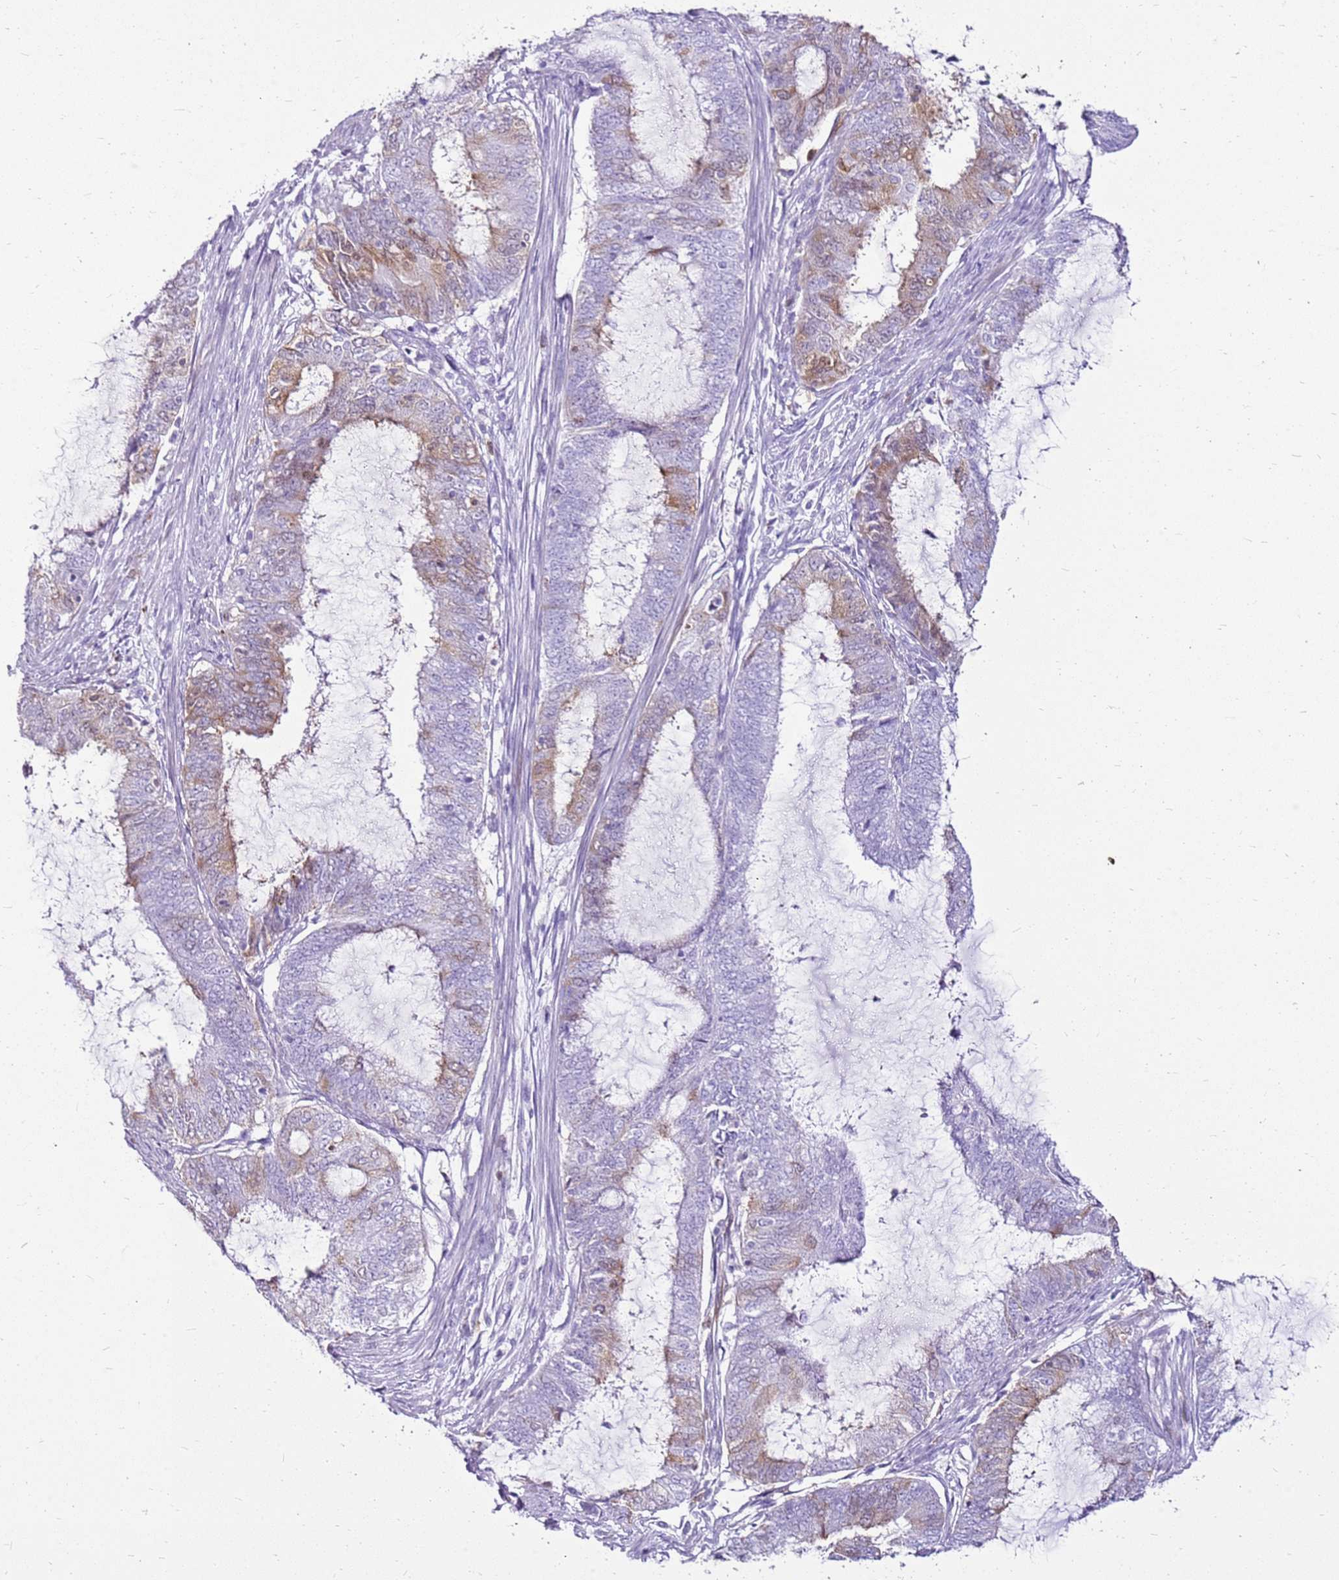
{"staining": {"intensity": "moderate", "quantity": "<25%", "location": "cytoplasmic/membranous"}, "tissue": "endometrial cancer", "cell_type": "Tumor cells", "image_type": "cancer", "snomed": [{"axis": "morphology", "description": "Adenocarcinoma, NOS"}, {"axis": "topography", "description": "Endometrium"}], "caption": "Protein staining of endometrial cancer (adenocarcinoma) tissue demonstrates moderate cytoplasmic/membranous expression in about <25% of tumor cells.", "gene": "SPC25", "patient": {"sex": "female", "age": 51}}